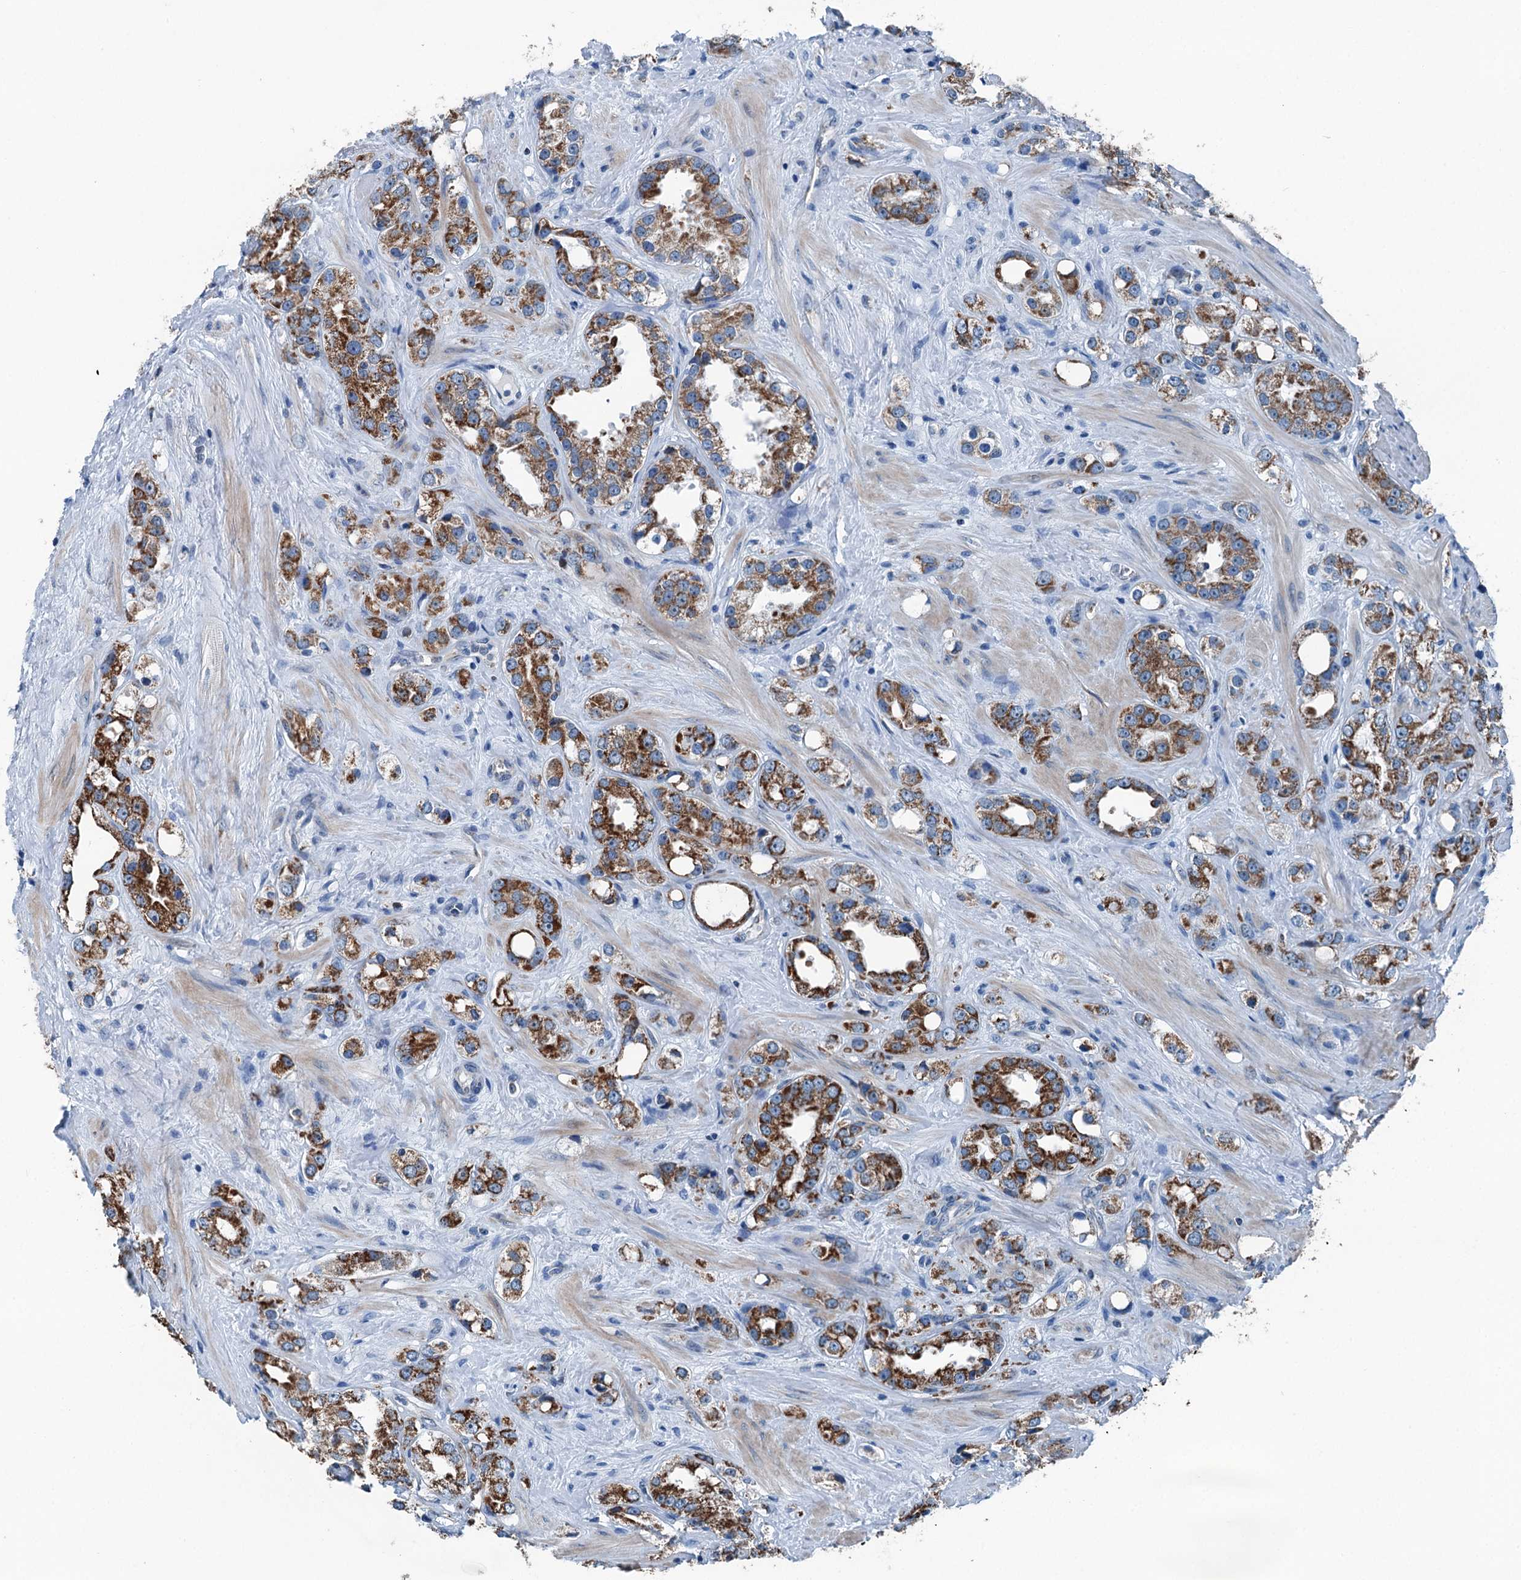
{"staining": {"intensity": "strong", "quantity": ">75%", "location": "cytoplasmic/membranous"}, "tissue": "prostate cancer", "cell_type": "Tumor cells", "image_type": "cancer", "snomed": [{"axis": "morphology", "description": "Adenocarcinoma, NOS"}, {"axis": "topography", "description": "Prostate"}], "caption": "Immunohistochemical staining of prostate cancer reveals high levels of strong cytoplasmic/membranous protein staining in approximately >75% of tumor cells.", "gene": "TRPT1", "patient": {"sex": "male", "age": 79}}